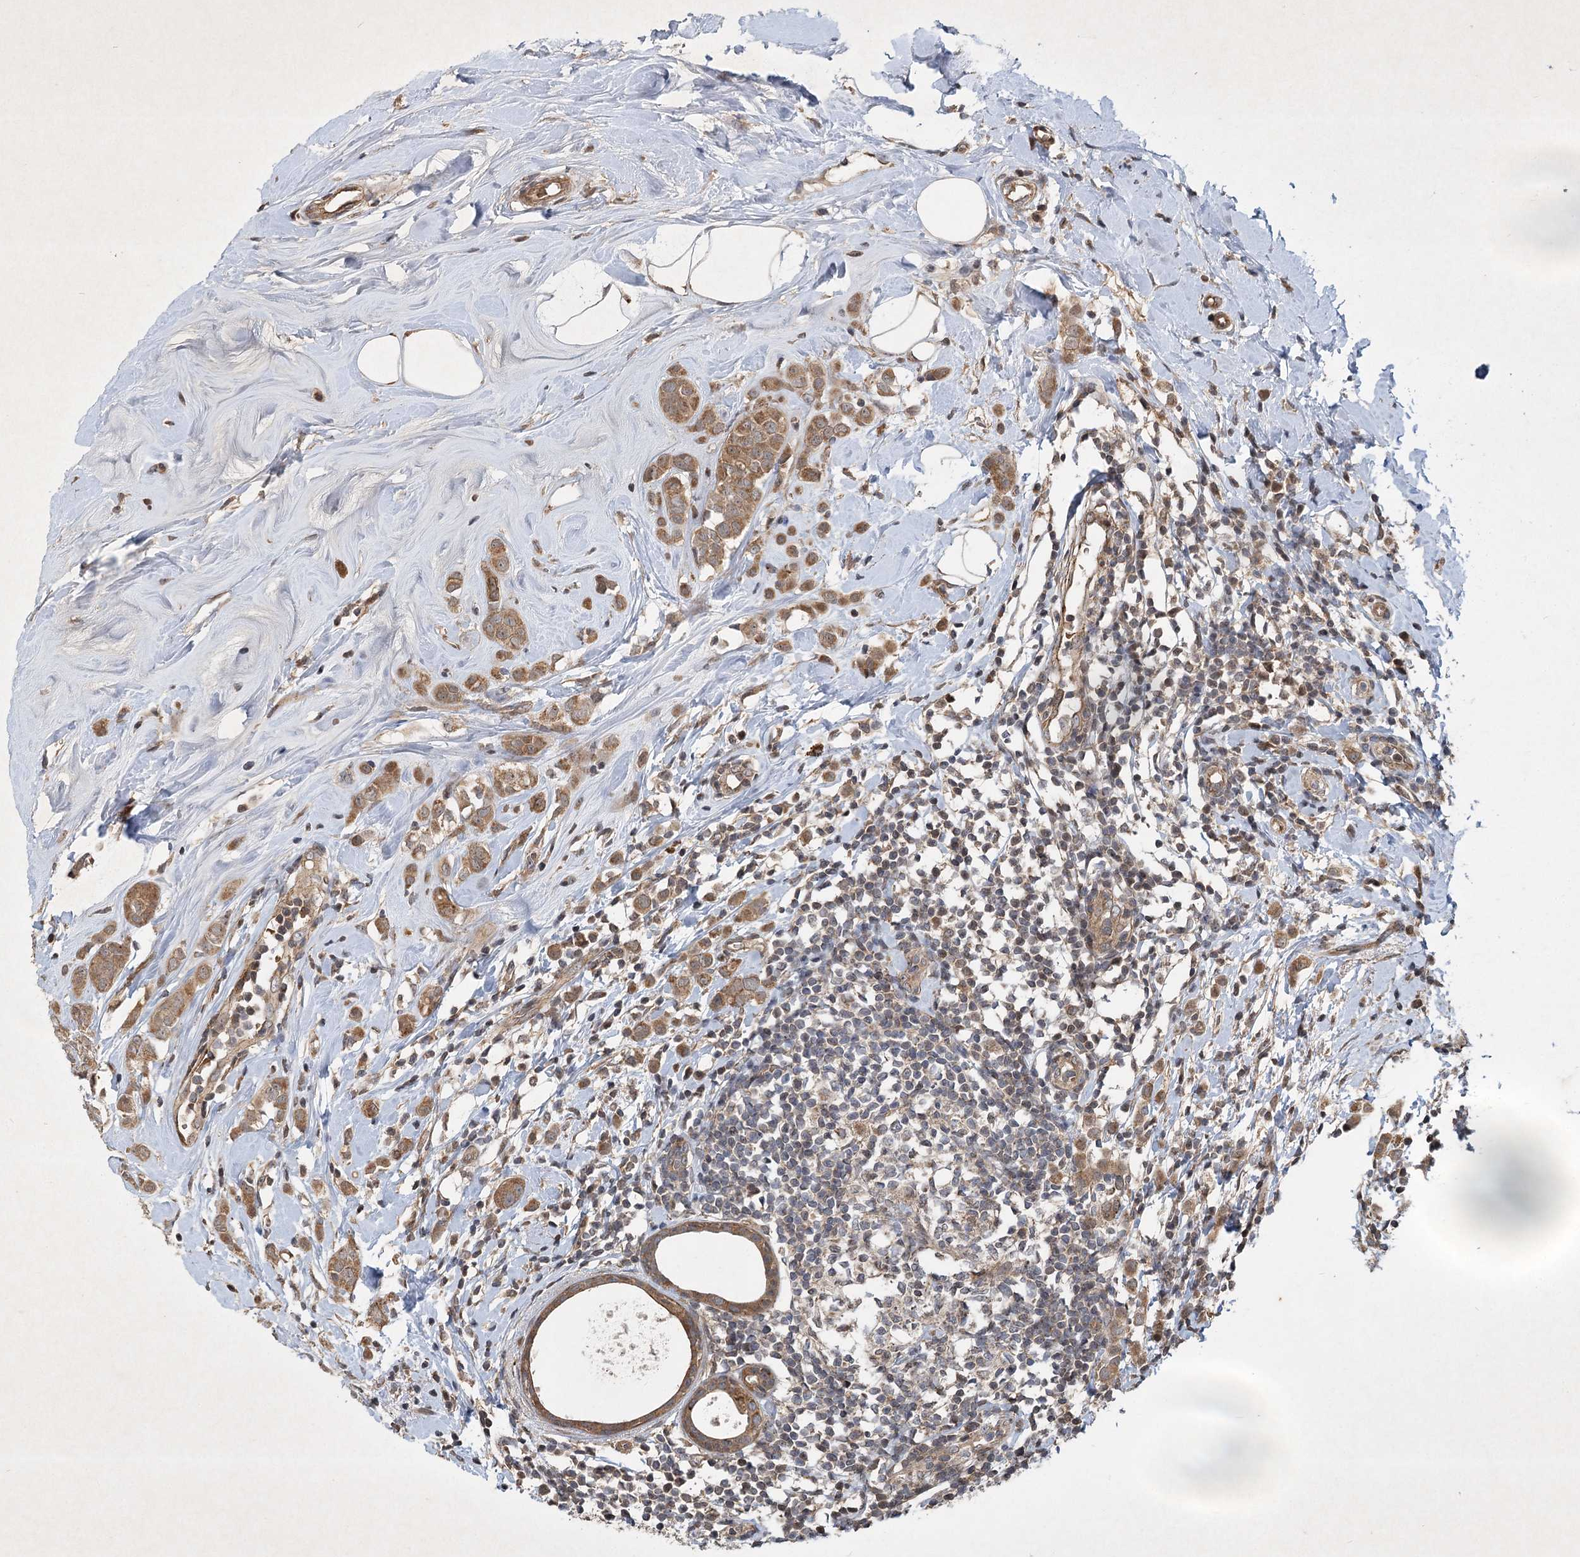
{"staining": {"intensity": "moderate", "quantity": ">75%", "location": "cytoplasmic/membranous"}, "tissue": "breast cancer", "cell_type": "Tumor cells", "image_type": "cancer", "snomed": [{"axis": "morphology", "description": "Lobular carcinoma"}, {"axis": "topography", "description": "Breast"}], "caption": "Lobular carcinoma (breast) stained for a protein demonstrates moderate cytoplasmic/membranous positivity in tumor cells.", "gene": "INSIG2", "patient": {"sex": "female", "age": 47}}